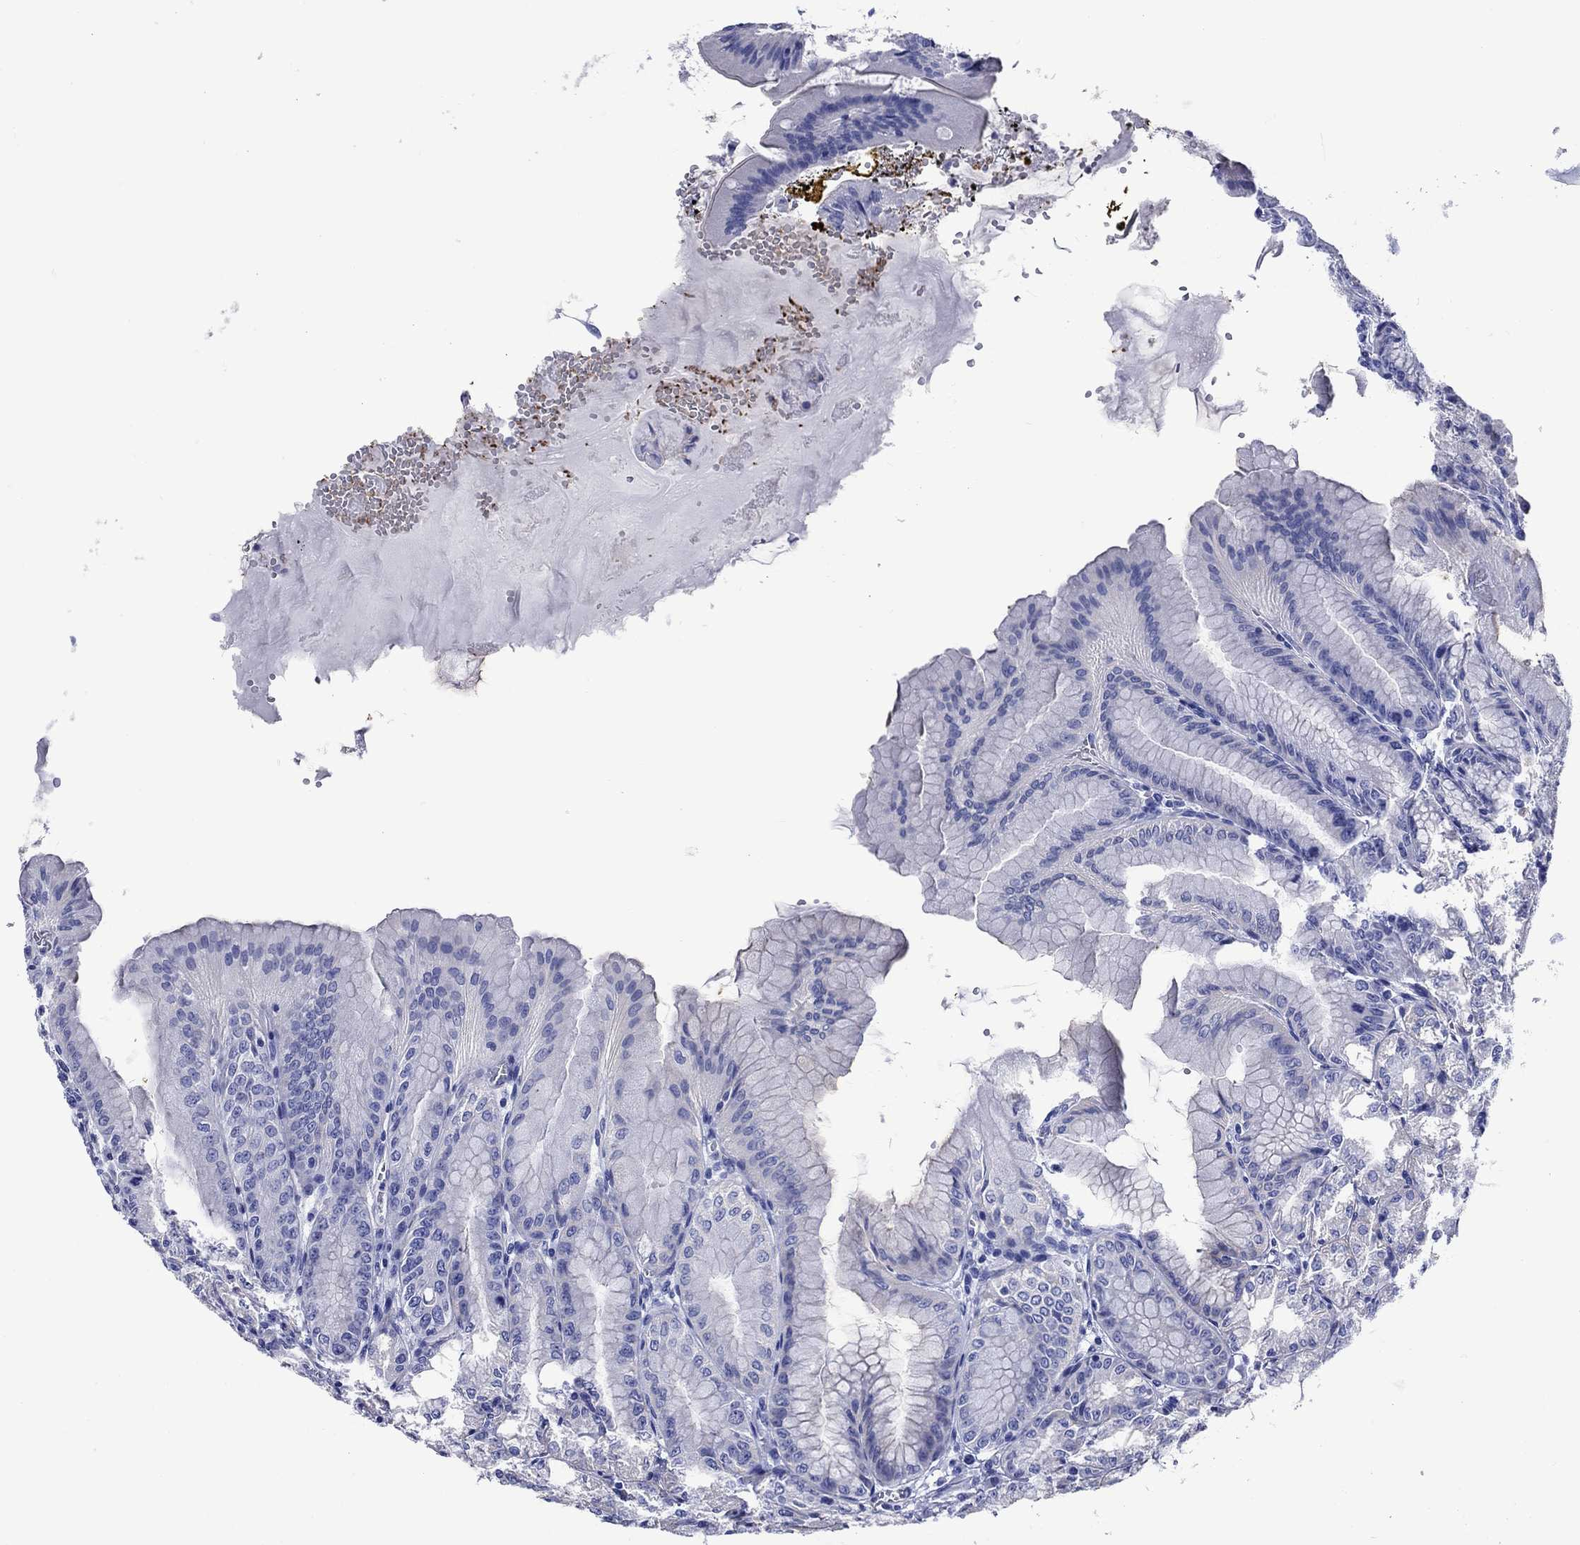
{"staining": {"intensity": "negative", "quantity": "none", "location": "none"}, "tissue": "stomach", "cell_type": "Glandular cells", "image_type": "normal", "snomed": [{"axis": "morphology", "description": "Normal tissue, NOS"}, {"axis": "topography", "description": "Stomach"}], "caption": "A high-resolution image shows IHC staining of benign stomach, which shows no significant positivity in glandular cells.", "gene": "SLC1A2", "patient": {"sex": "male", "age": 71}}